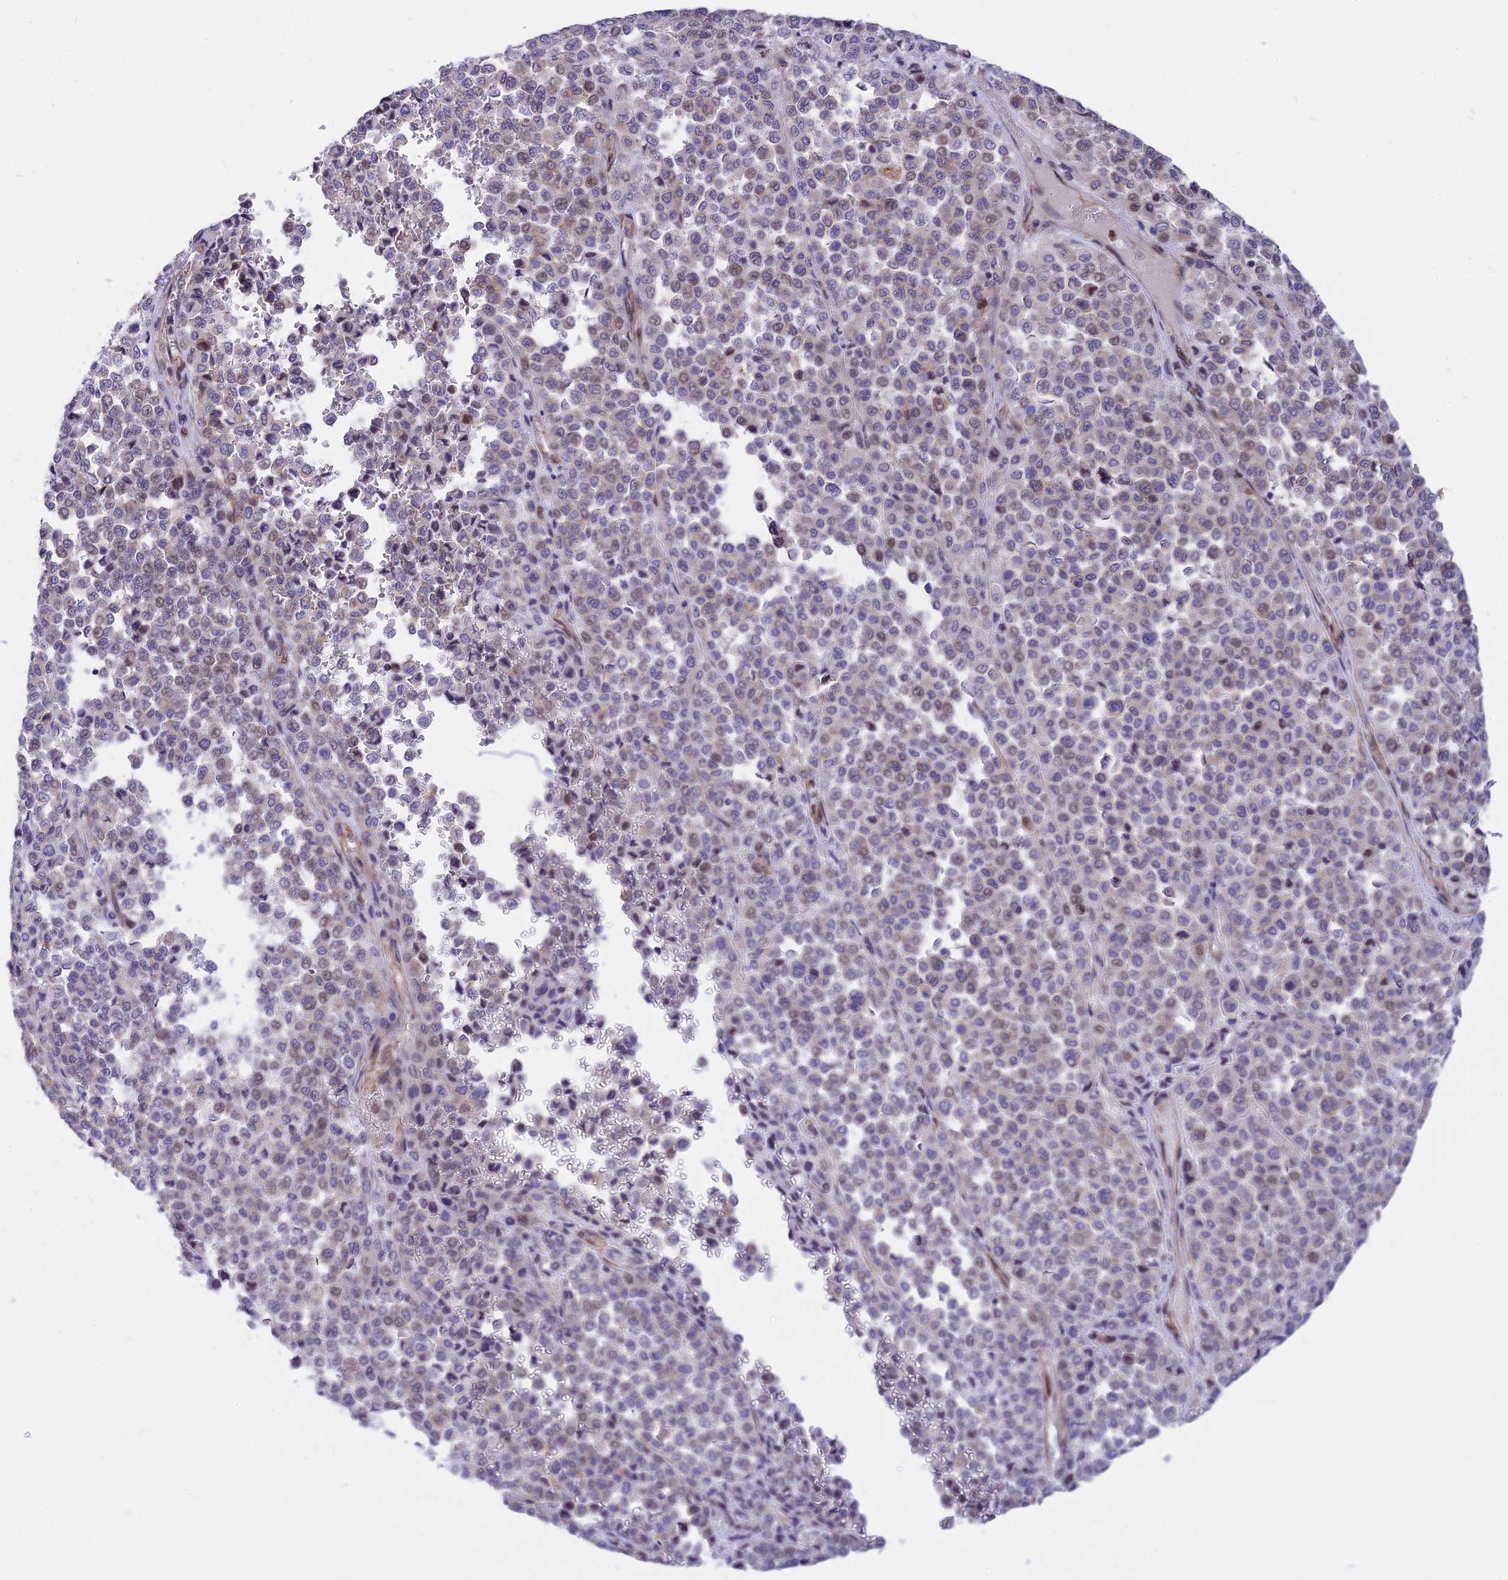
{"staining": {"intensity": "negative", "quantity": "none", "location": "none"}, "tissue": "melanoma", "cell_type": "Tumor cells", "image_type": "cancer", "snomed": [{"axis": "morphology", "description": "Malignant melanoma, Metastatic site"}, {"axis": "topography", "description": "Pancreas"}], "caption": "An immunohistochemistry micrograph of melanoma is shown. There is no staining in tumor cells of melanoma.", "gene": "R3HDM4", "patient": {"sex": "female", "age": 30}}